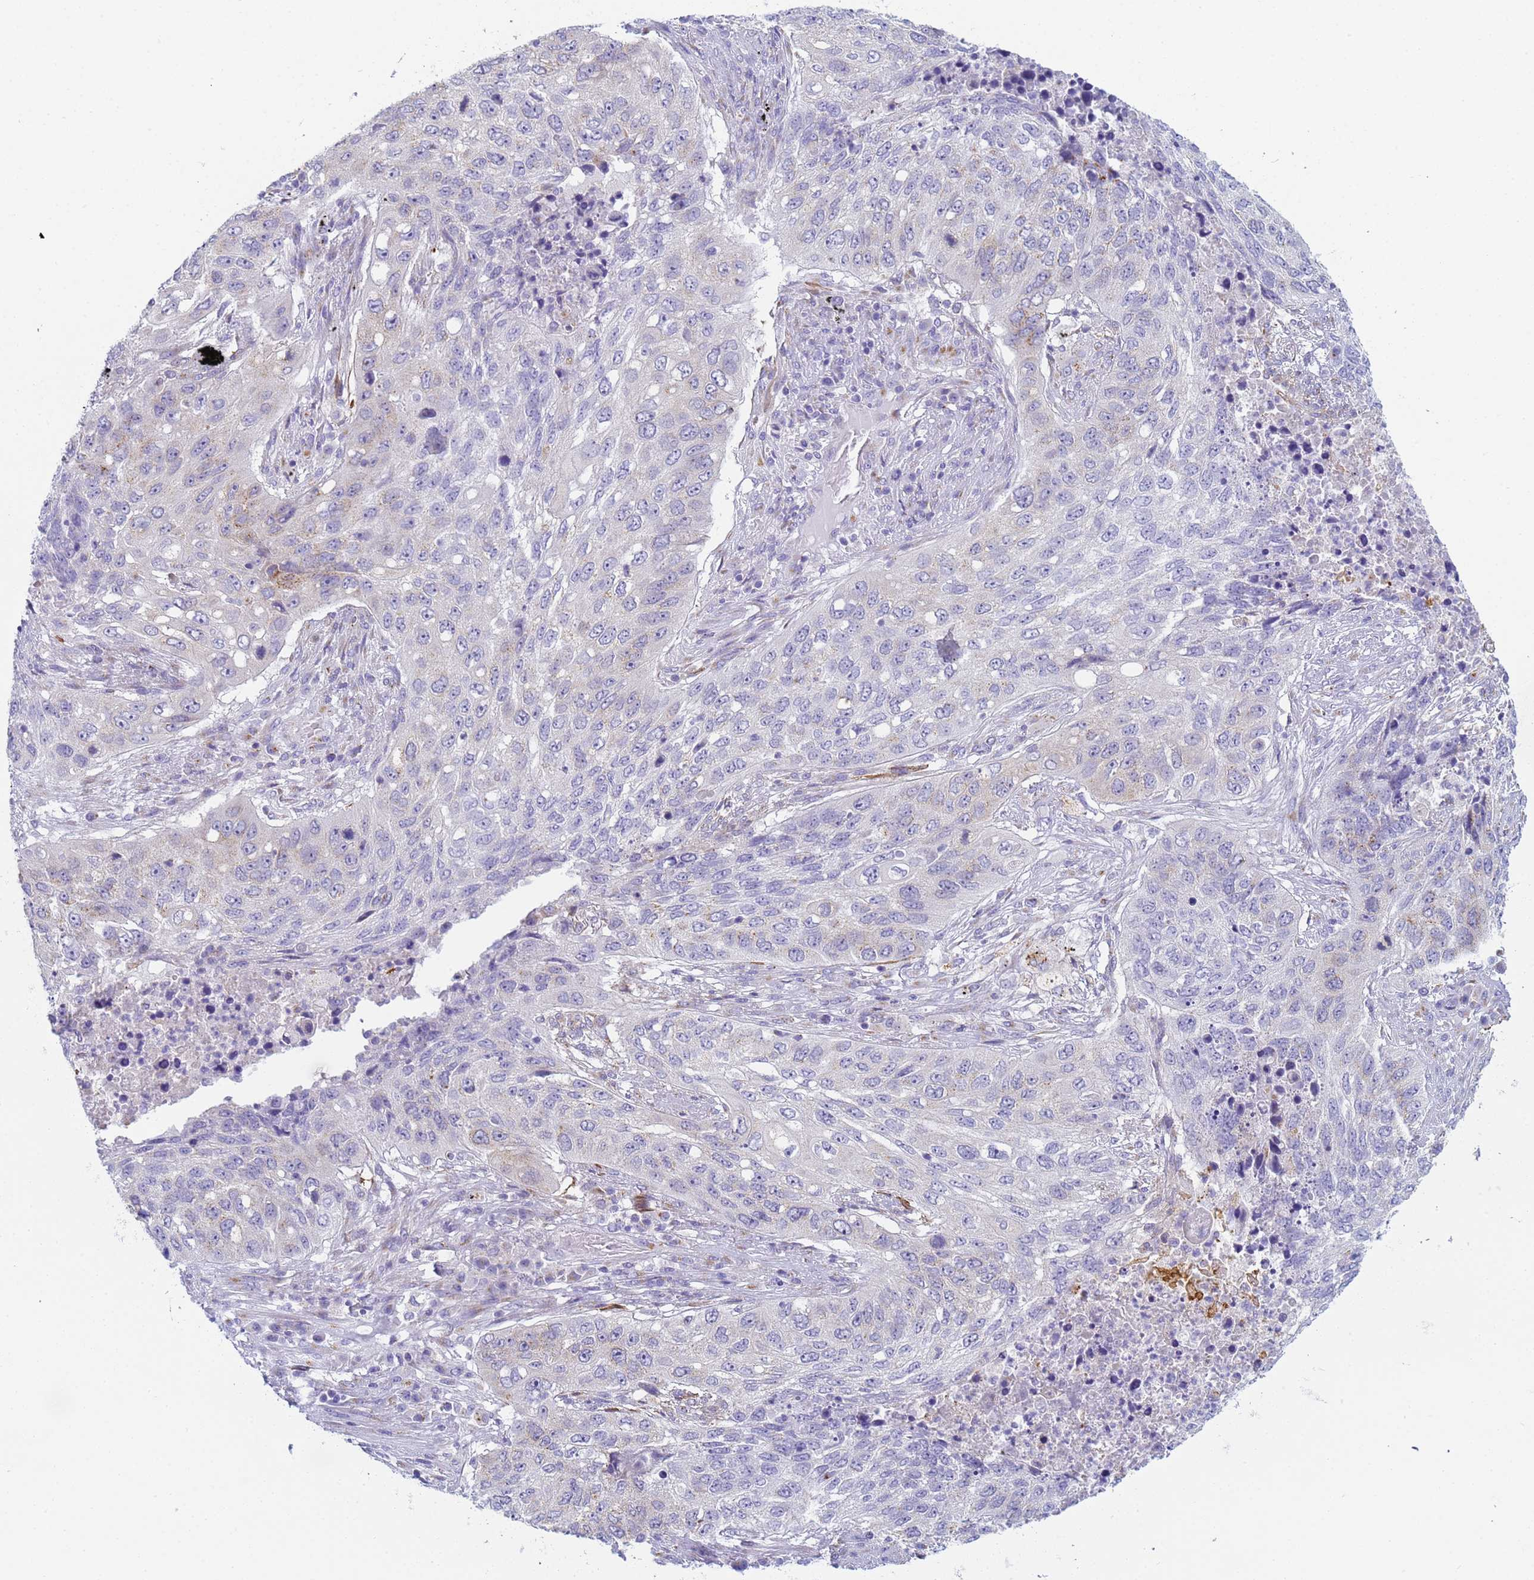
{"staining": {"intensity": "negative", "quantity": "none", "location": "none"}, "tissue": "lung cancer", "cell_type": "Tumor cells", "image_type": "cancer", "snomed": [{"axis": "morphology", "description": "Squamous cell carcinoma, NOS"}, {"axis": "topography", "description": "Lung"}], "caption": "IHC image of neoplastic tissue: lung squamous cell carcinoma stained with DAB (3,3'-diaminobenzidine) displays no significant protein staining in tumor cells.", "gene": "CR1", "patient": {"sex": "female", "age": 63}}